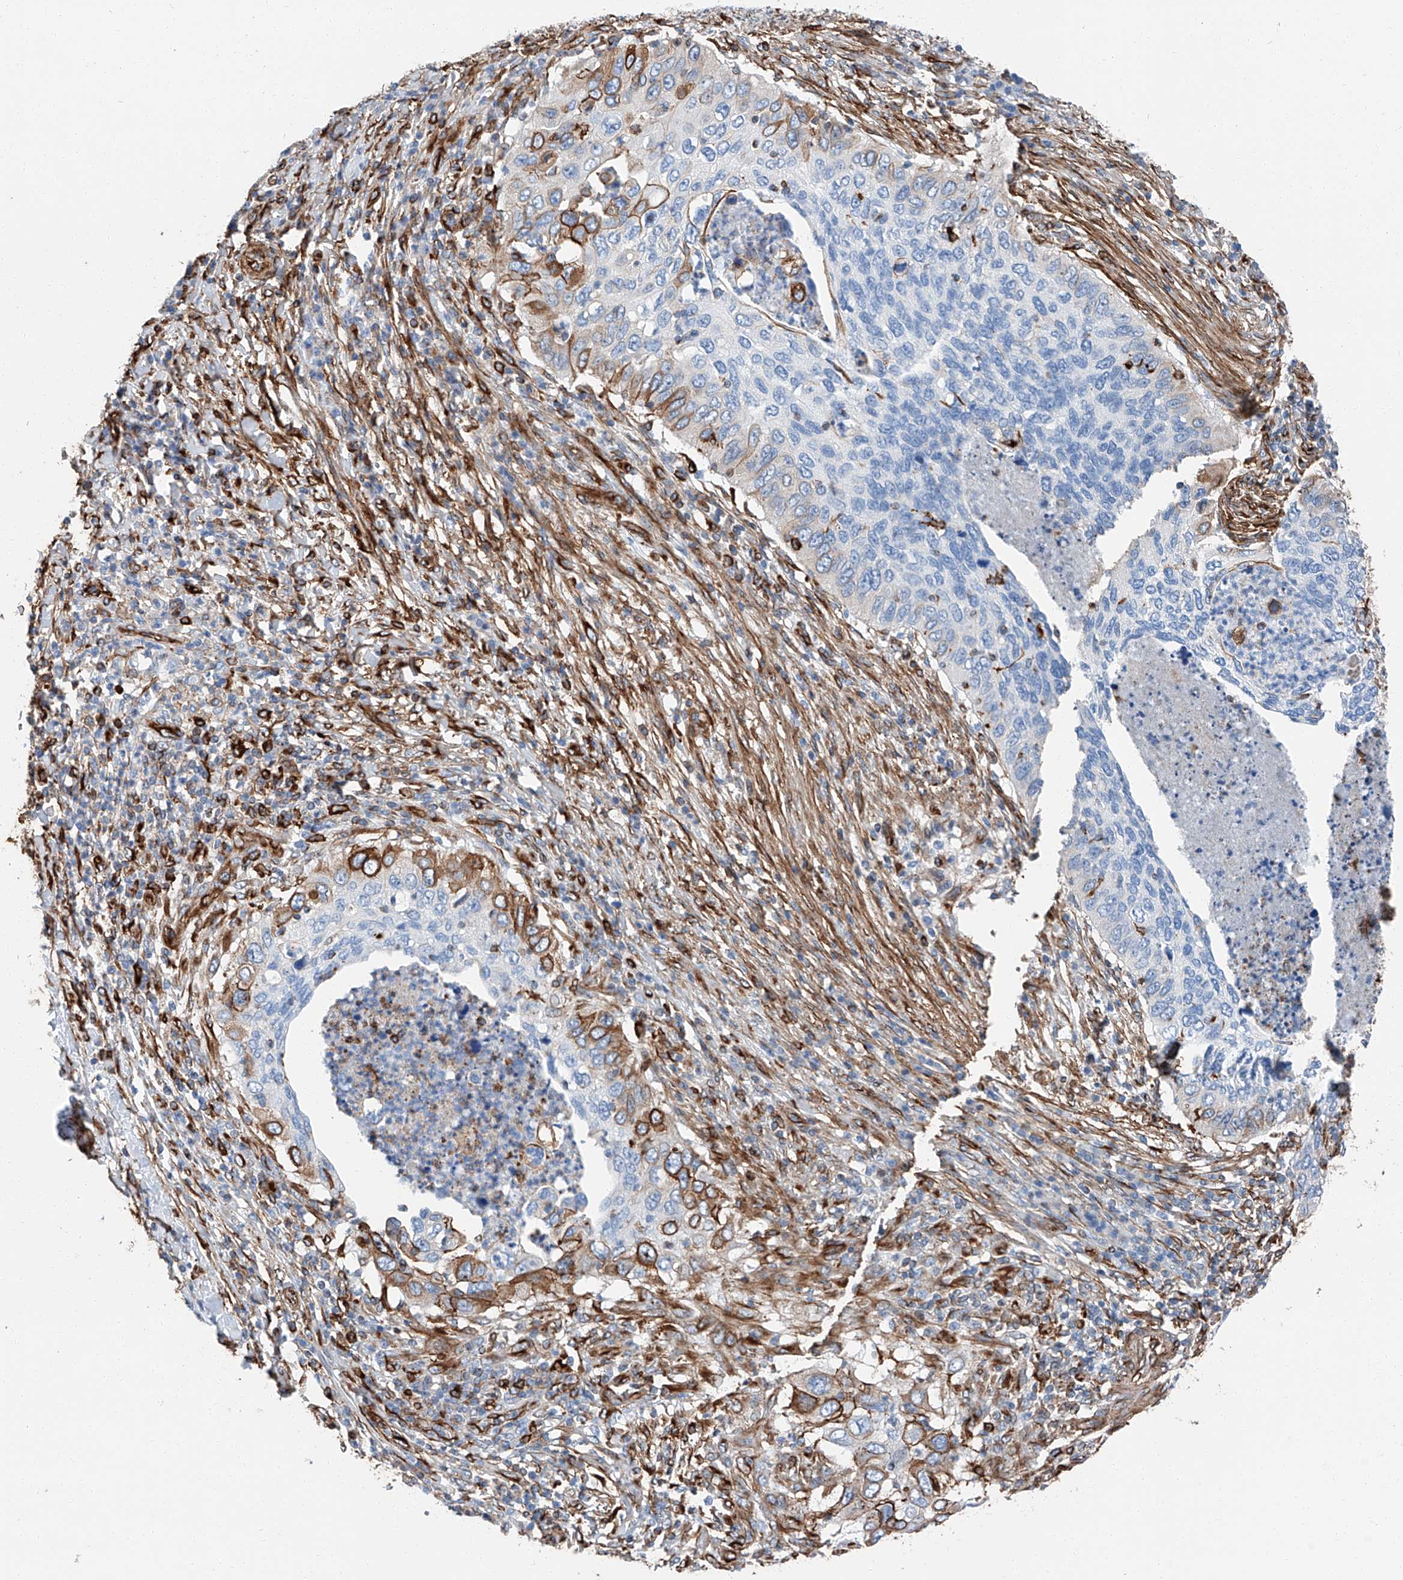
{"staining": {"intensity": "moderate", "quantity": "<25%", "location": "cytoplasmic/membranous"}, "tissue": "cervical cancer", "cell_type": "Tumor cells", "image_type": "cancer", "snomed": [{"axis": "morphology", "description": "Squamous cell carcinoma, NOS"}, {"axis": "topography", "description": "Cervix"}], "caption": "Protein staining demonstrates moderate cytoplasmic/membranous expression in about <25% of tumor cells in cervical cancer. Using DAB (3,3'-diaminobenzidine) (brown) and hematoxylin (blue) stains, captured at high magnification using brightfield microscopy.", "gene": "ZNF804A", "patient": {"sex": "female", "age": 38}}